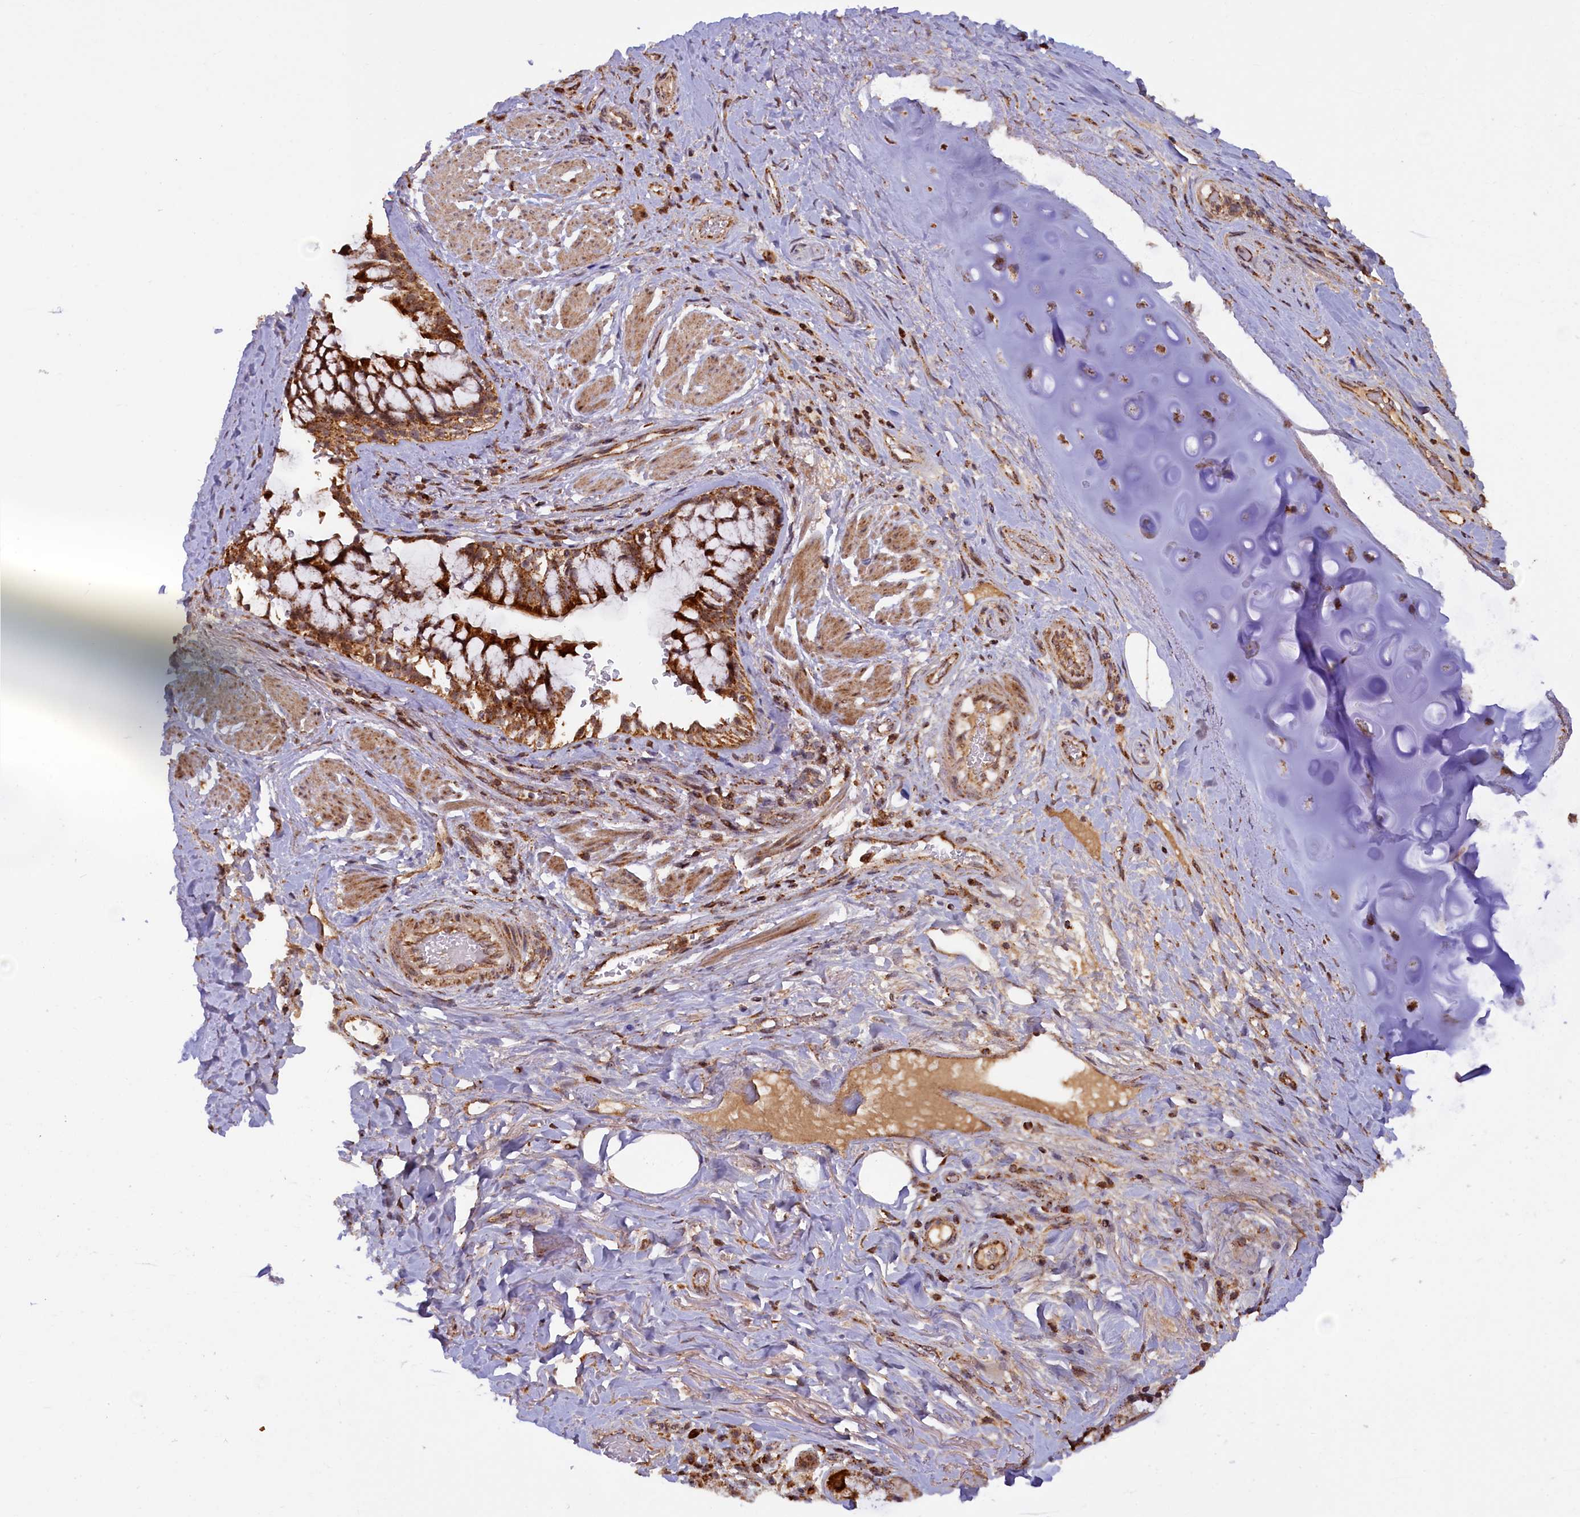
{"staining": {"intensity": "moderate", "quantity": ">75%", "location": "cytoplasmic/membranous"}, "tissue": "adipose tissue", "cell_type": "Adipocytes", "image_type": "normal", "snomed": [{"axis": "morphology", "description": "Normal tissue, NOS"}, {"axis": "morphology", "description": "Squamous cell carcinoma, NOS"}, {"axis": "topography", "description": "Bronchus"}, {"axis": "topography", "description": "Lung"}], "caption": "A high-resolution photomicrograph shows immunohistochemistry staining of normal adipose tissue, which reveals moderate cytoplasmic/membranous staining in approximately >75% of adipocytes. (IHC, brightfield microscopy, high magnification).", "gene": "DUS3L", "patient": {"sex": "male", "age": 64}}